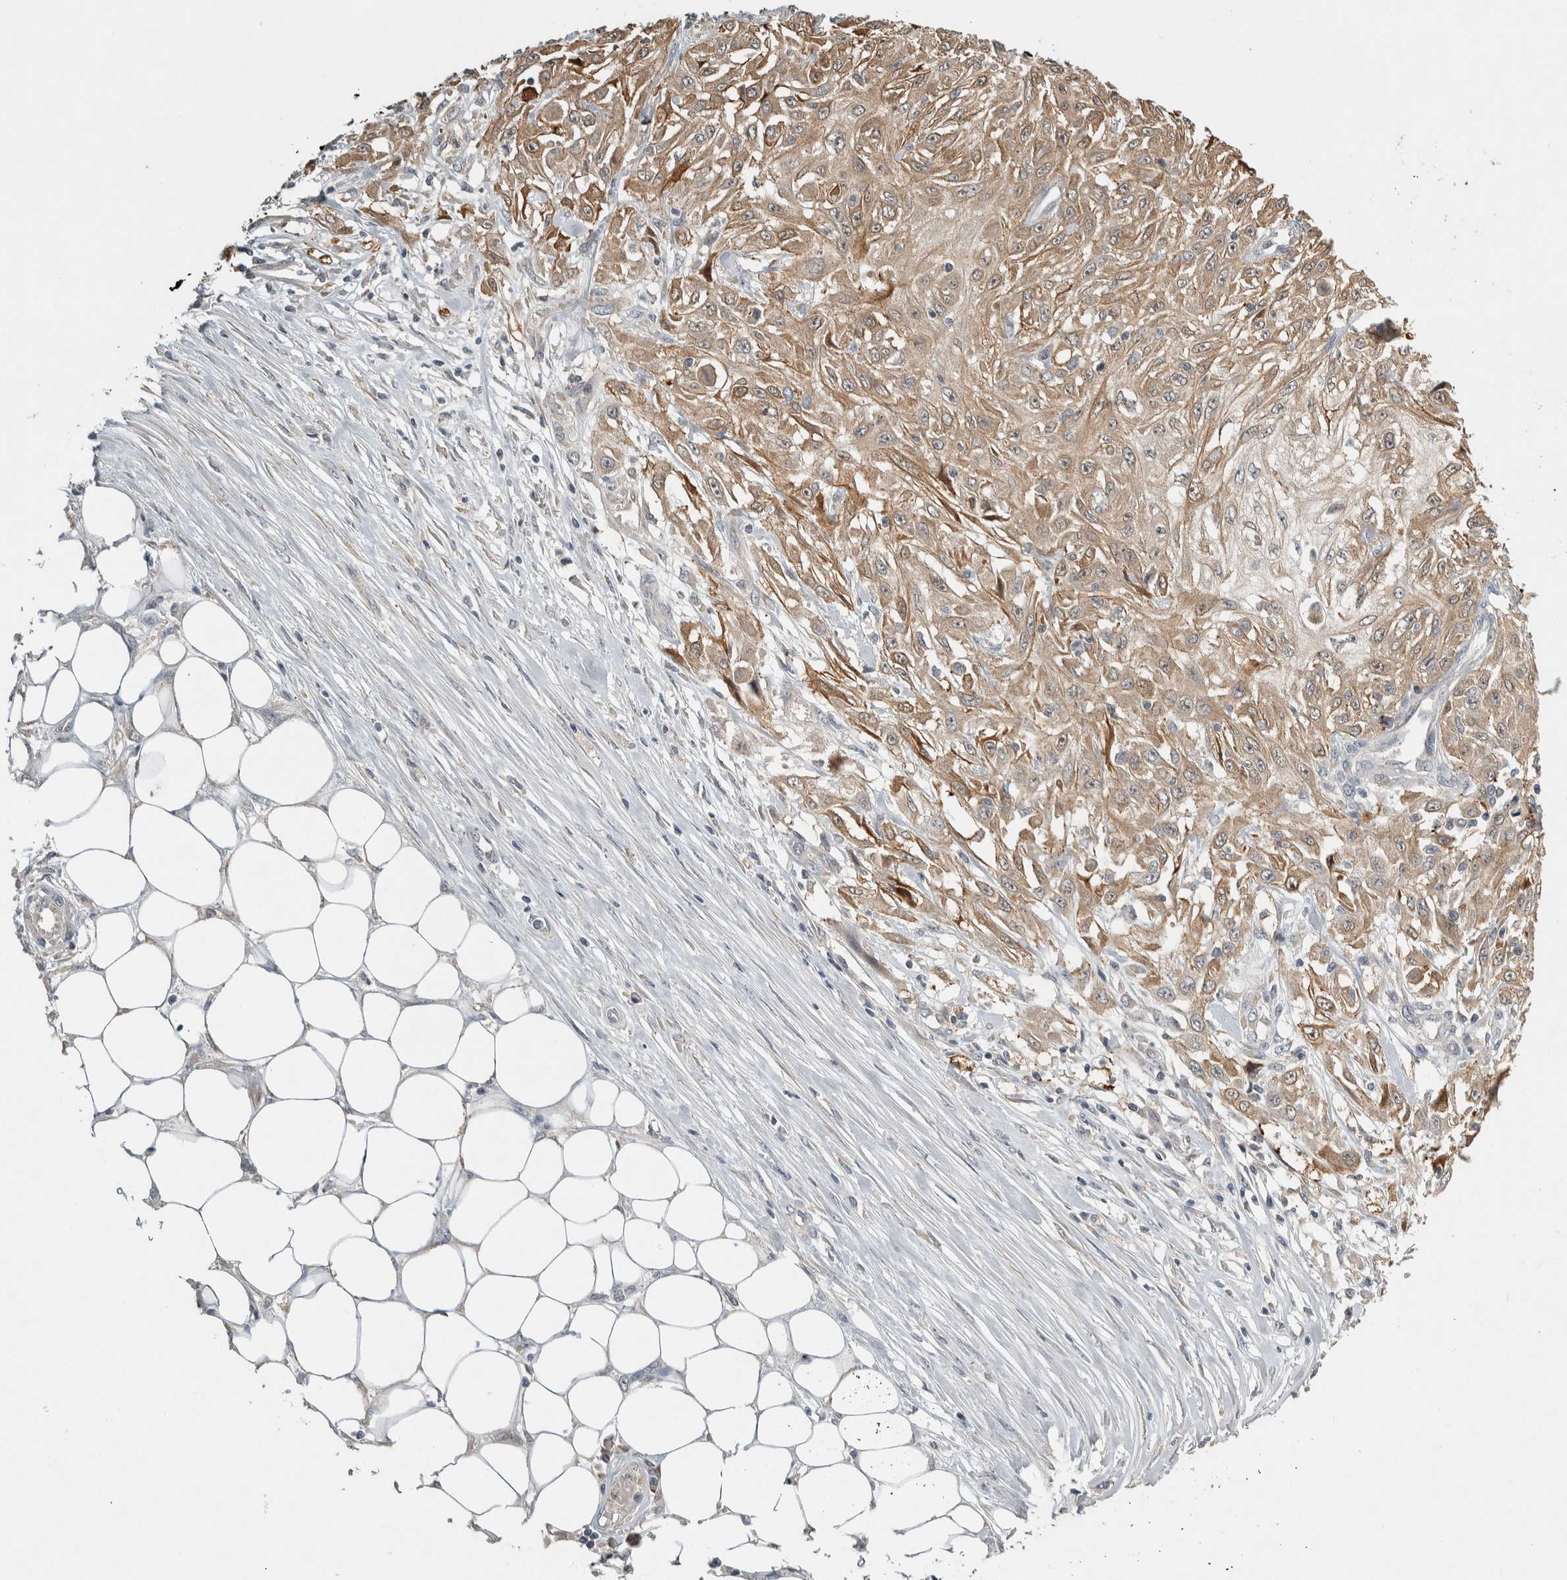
{"staining": {"intensity": "moderate", "quantity": "25%-75%", "location": "cytoplasmic/membranous"}, "tissue": "skin cancer", "cell_type": "Tumor cells", "image_type": "cancer", "snomed": [{"axis": "morphology", "description": "Squamous cell carcinoma, NOS"}, {"axis": "morphology", "description": "Squamous cell carcinoma, metastatic, NOS"}, {"axis": "topography", "description": "Skin"}, {"axis": "topography", "description": "Lymph node"}], "caption": "Immunohistochemistry (IHC) of human skin cancer (metastatic squamous cell carcinoma) exhibits medium levels of moderate cytoplasmic/membranous staining in approximately 25%-75% of tumor cells. (brown staining indicates protein expression, while blue staining denotes nuclei).", "gene": "EIF3H", "patient": {"sex": "male", "age": 75}}